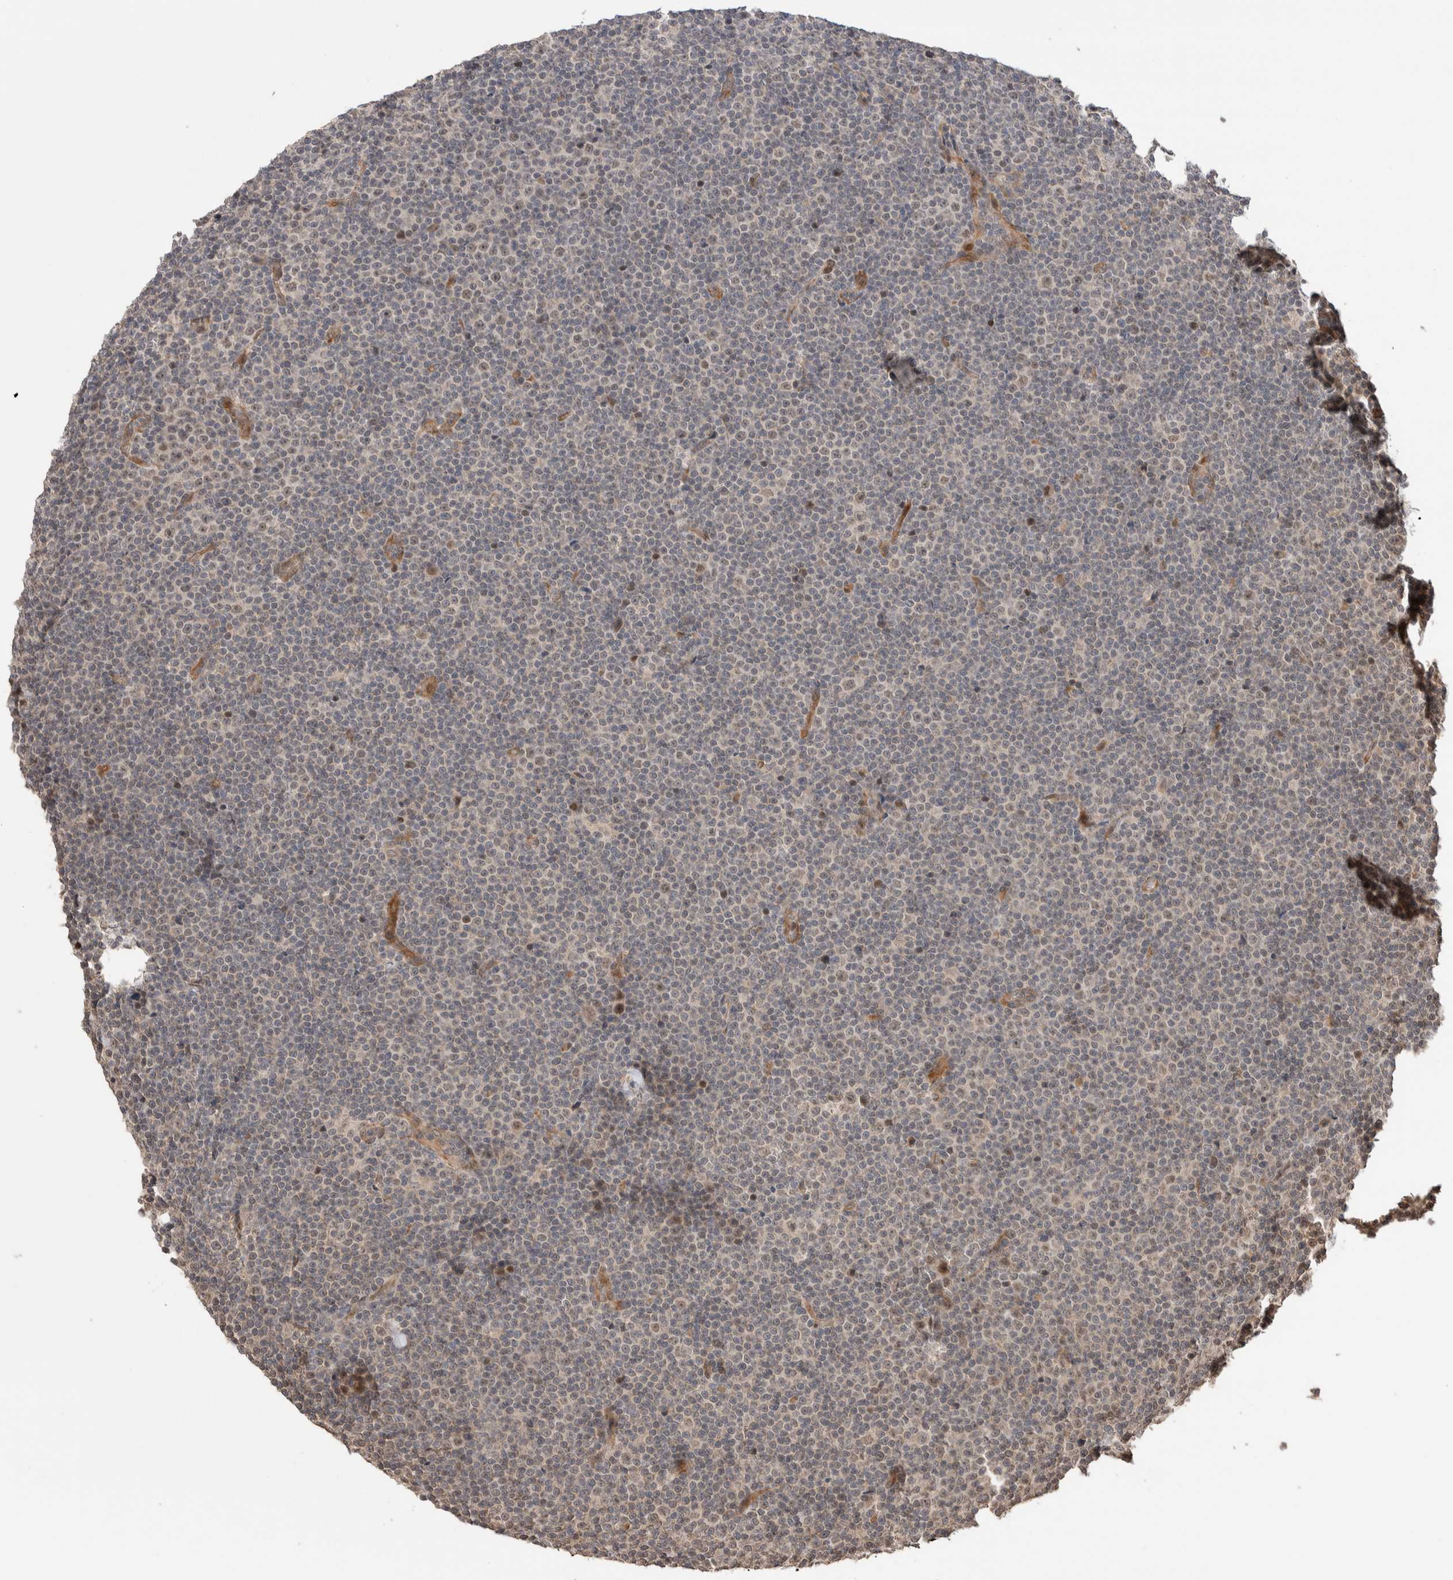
{"staining": {"intensity": "weak", "quantity": "25%-75%", "location": "cytoplasmic/membranous"}, "tissue": "lymphoma", "cell_type": "Tumor cells", "image_type": "cancer", "snomed": [{"axis": "morphology", "description": "Malignant lymphoma, non-Hodgkin's type, Low grade"}, {"axis": "topography", "description": "Lymph node"}], "caption": "Human lymphoma stained with a protein marker displays weak staining in tumor cells.", "gene": "PRDM15", "patient": {"sex": "female", "age": 67}}